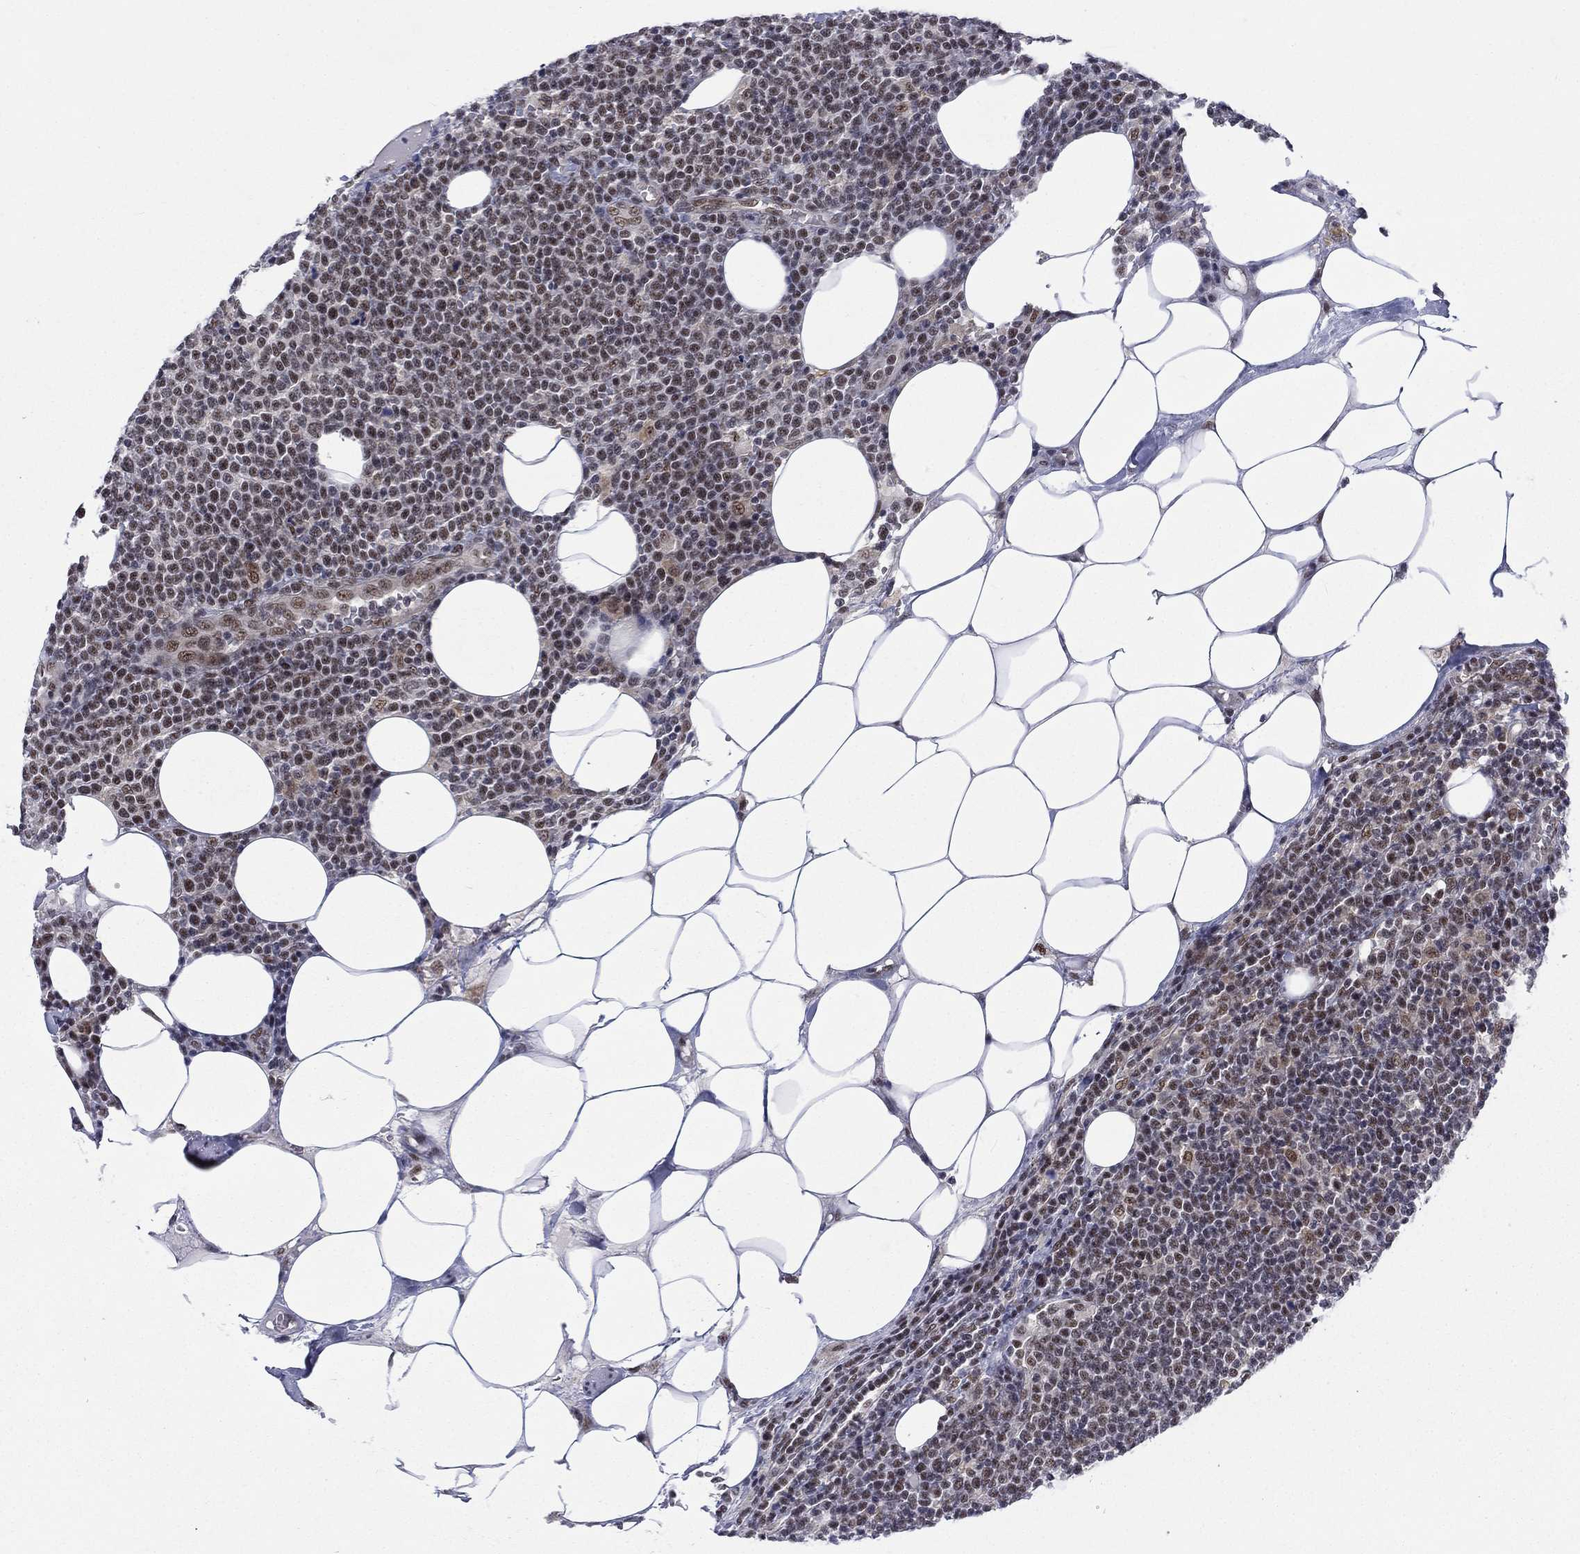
{"staining": {"intensity": "moderate", "quantity": "25%-75%", "location": "nuclear"}, "tissue": "lymphoma", "cell_type": "Tumor cells", "image_type": "cancer", "snomed": [{"axis": "morphology", "description": "Malignant lymphoma, non-Hodgkin's type, High grade"}, {"axis": "topography", "description": "Lymph node"}], "caption": "Moderate nuclear positivity is present in approximately 25%-75% of tumor cells in malignant lymphoma, non-Hodgkin's type (high-grade).", "gene": "FYTTD1", "patient": {"sex": "male", "age": 61}}